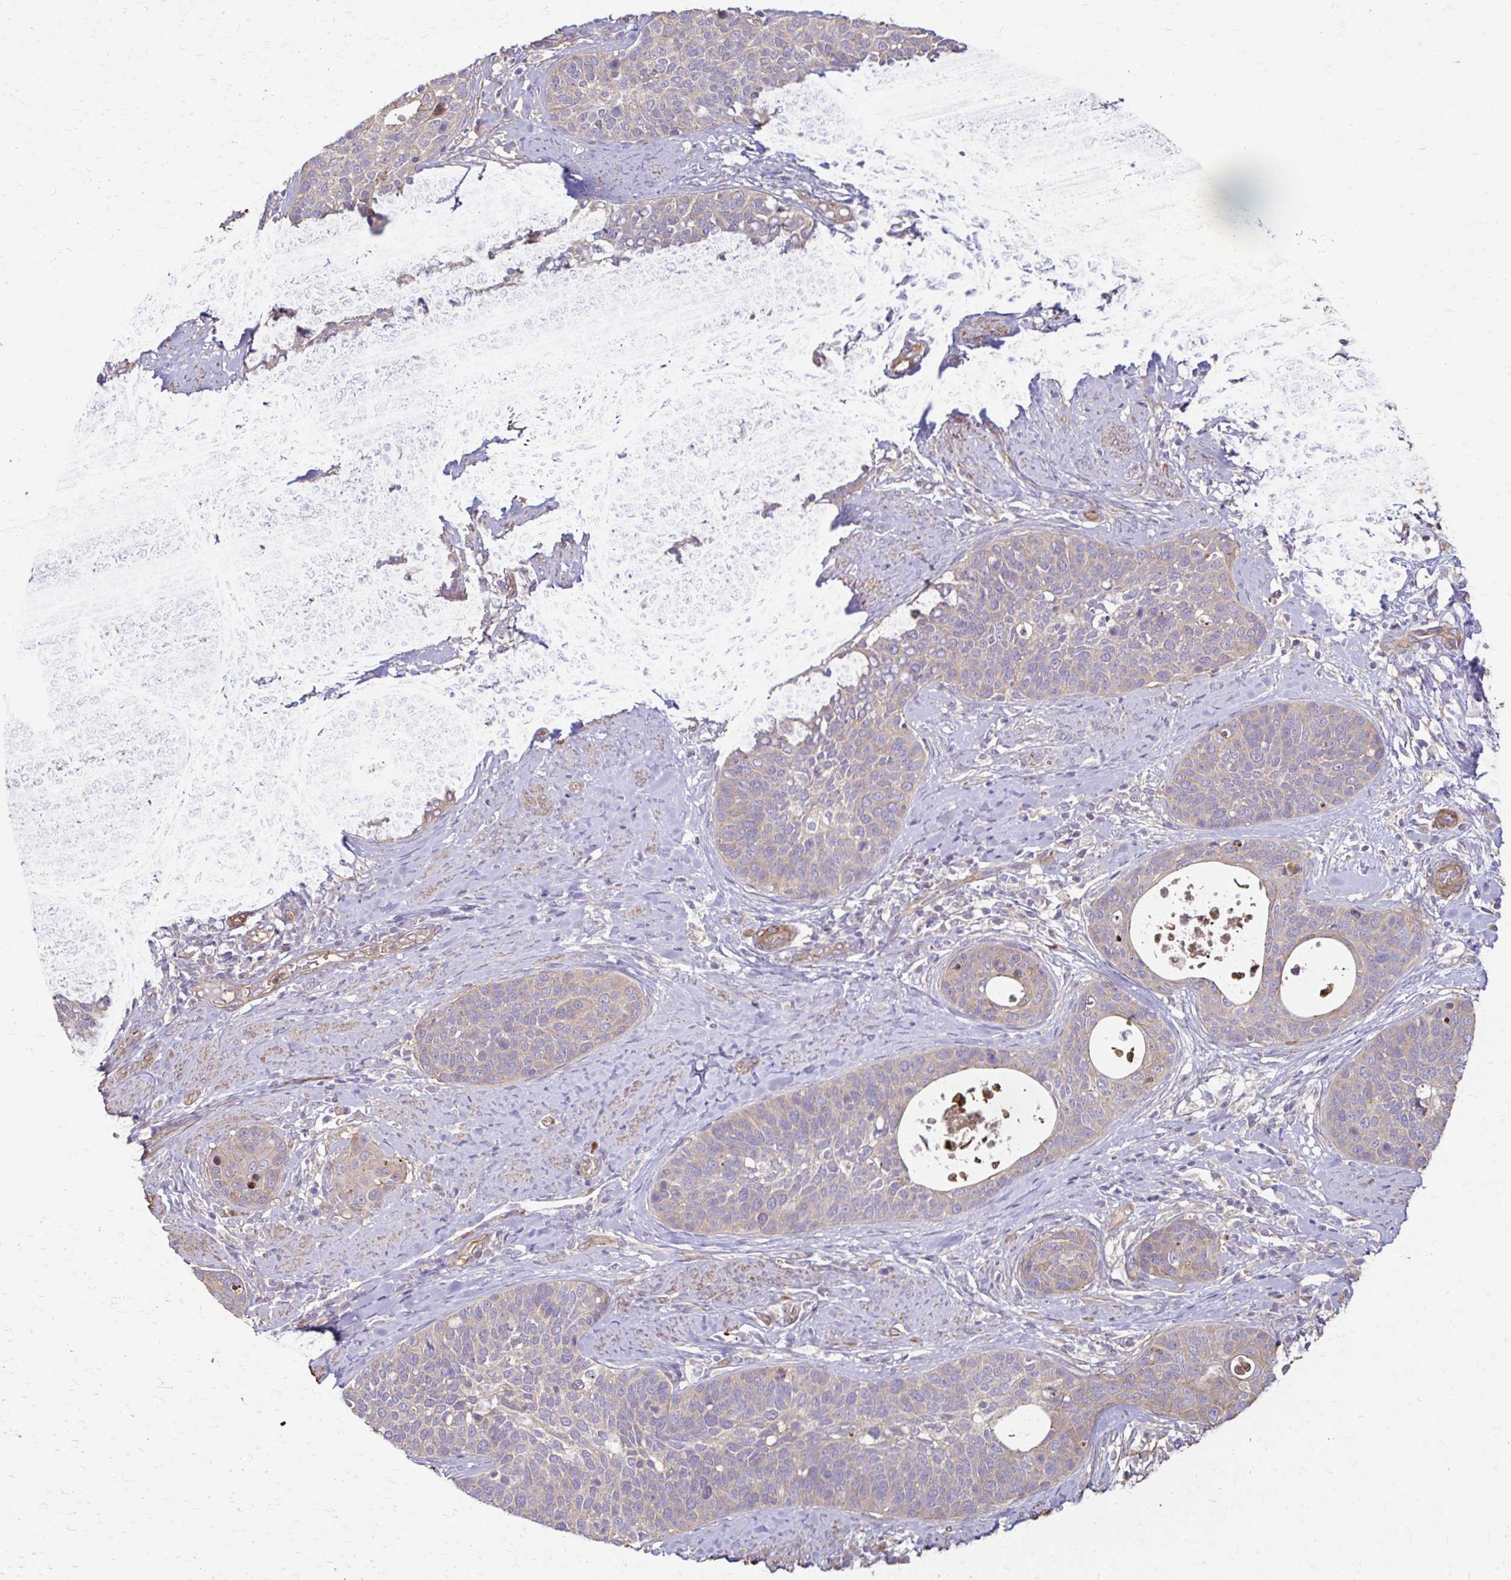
{"staining": {"intensity": "weak", "quantity": "<25%", "location": "cytoplasmic/membranous"}, "tissue": "cervical cancer", "cell_type": "Tumor cells", "image_type": "cancer", "snomed": [{"axis": "morphology", "description": "Squamous cell carcinoma, NOS"}, {"axis": "topography", "description": "Cervix"}], "caption": "Human squamous cell carcinoma (cervical) stained for a protein using immunohistochemistry displays no staining in tumor cells.", "gene": "DSP", "patient": {"sex": "female", "age": 69}}